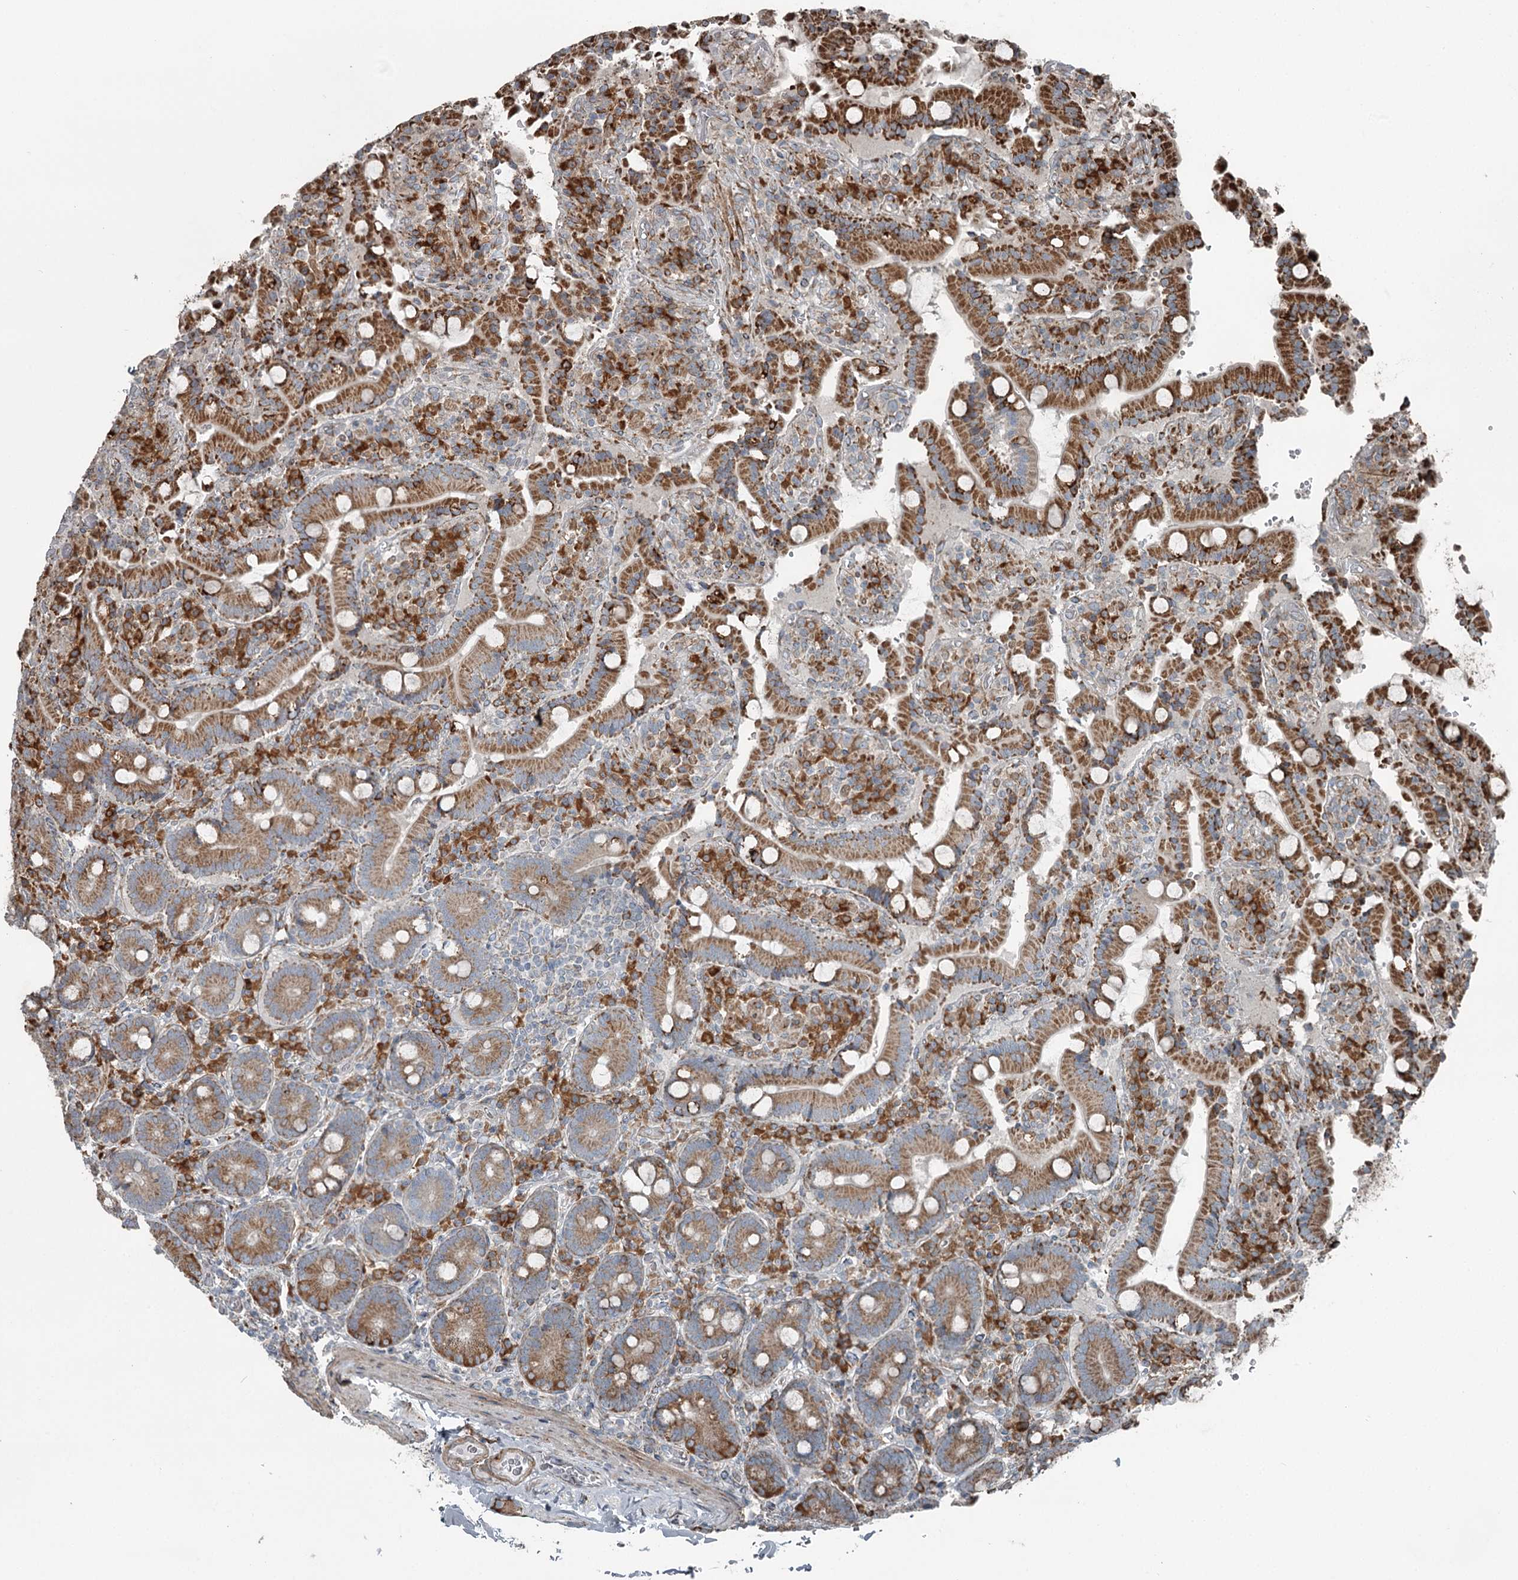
{"staining": {"intensity": "strong", "quantity": ">75%", "location": "cytoplasmic/membranous"}, "tissue": "duodenum", "cell_type": "Glandular cells", "image_type": "normal", "snomed": [{"axis": "morphology", "description": "Normal tissue, NOS"}, {"axis": "topography", "description": "Duodenum"}], "caption": "Protein analysis of unremarkable duodenum shows strong cytoplasmic/membranous expression in about >75% of glandular cells.", "gene": "RASSF8", "patient": {"sex": "female", "age": 62}}